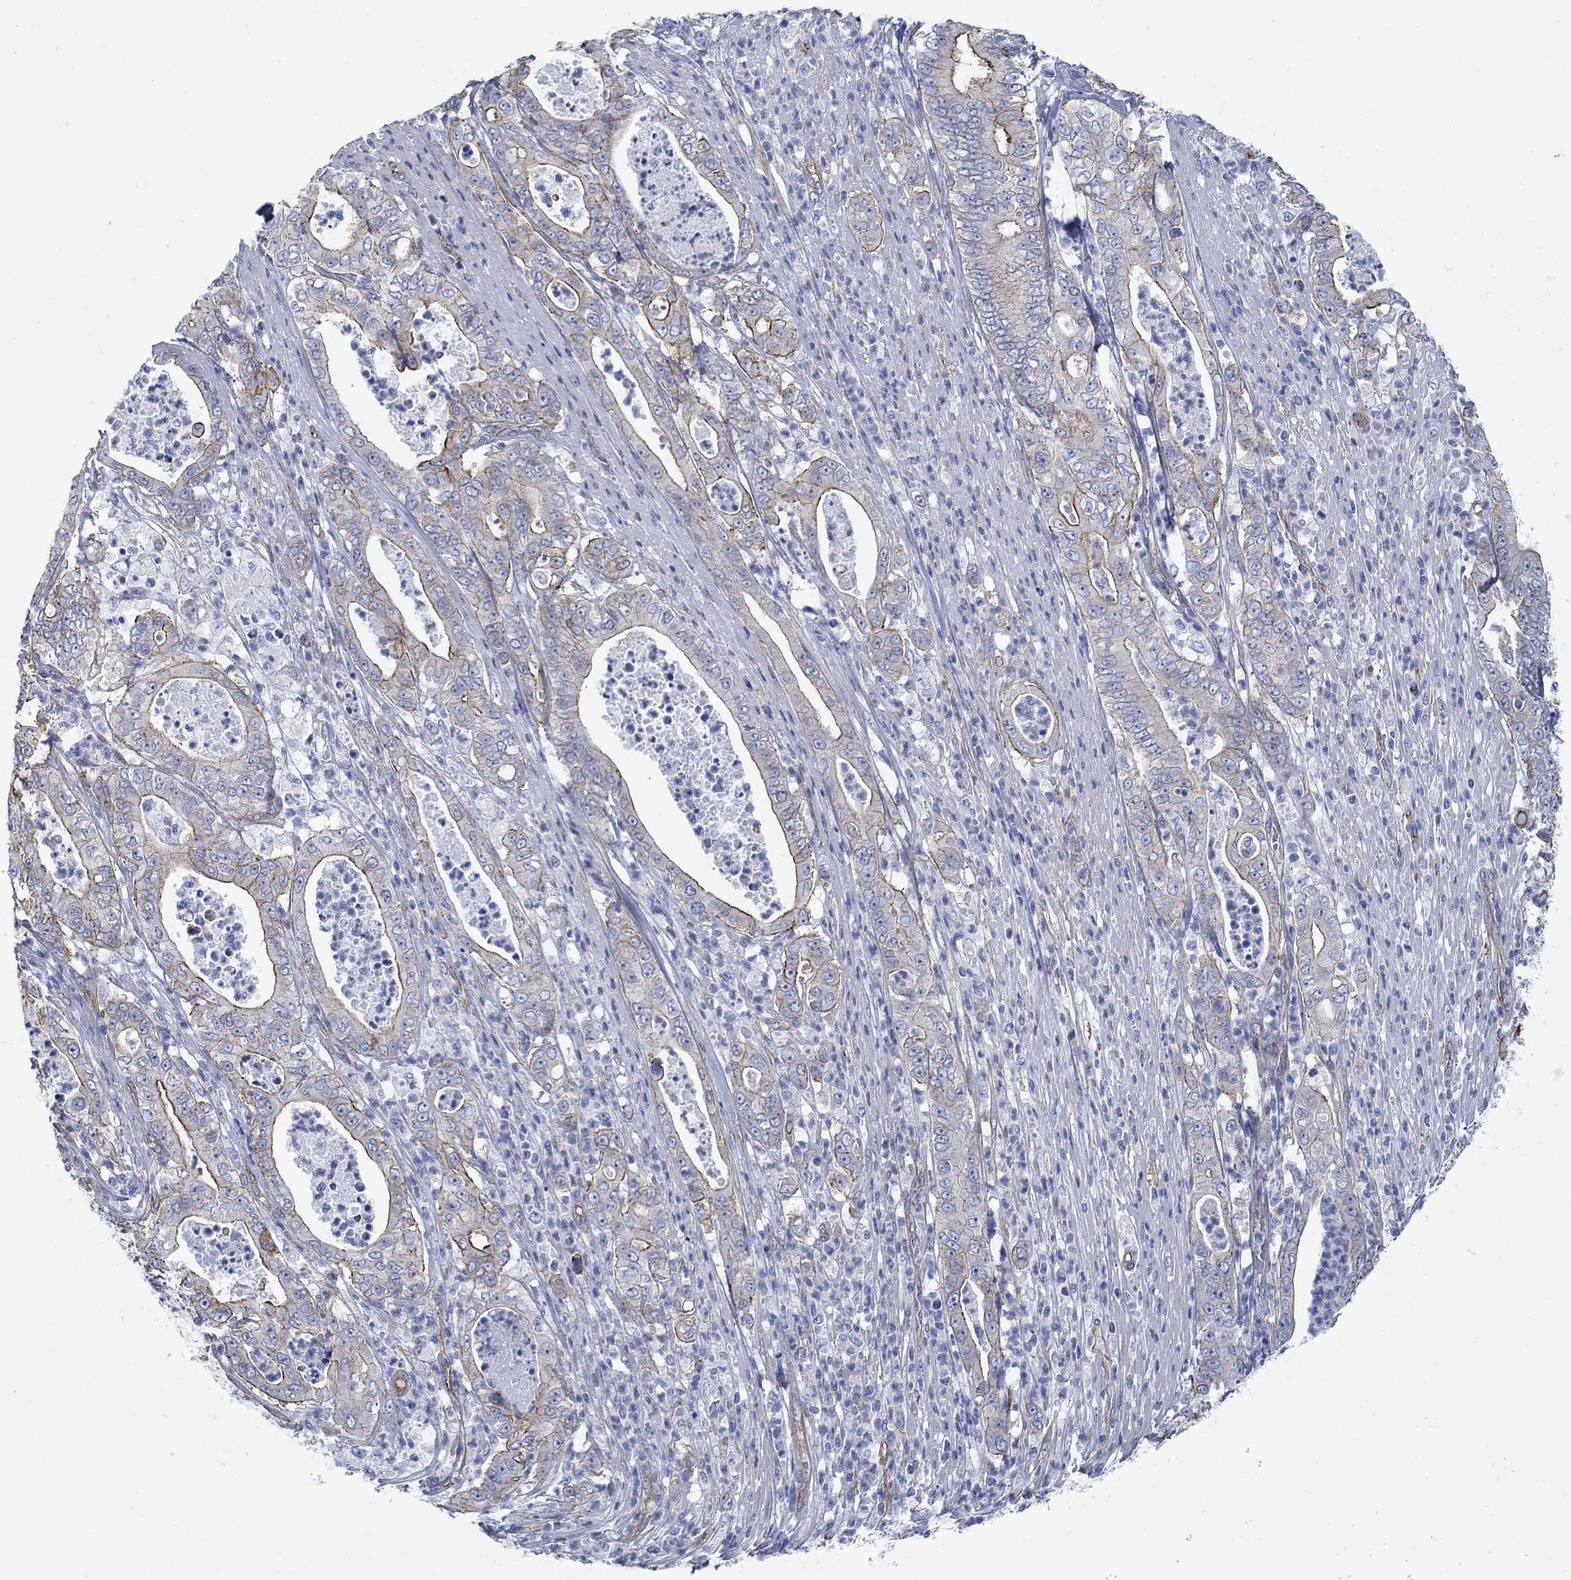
{"staining": {"intensity": "strong", "quantity": "<25%", "location": "cytoplasmic/membranous"}, "tissue": "pancreatic cancer", "cell_type": "Tumor cells", "image_type": "cancer", "snomed": [{"axis": "morphology", "description": "Adenocarcinoma, NOS"}, {"axis": "topography", "description": "Pancreas"}], "caption": "Immunohistochemical staining of pancreatic cancer (adenocarcinoma) displays medium levels of strong cytoplasmic/membranous protein expression in approximately <25% of tumor cells.", "gene": "TMEM198", "patient": {"sex": "male", "age": 71}}